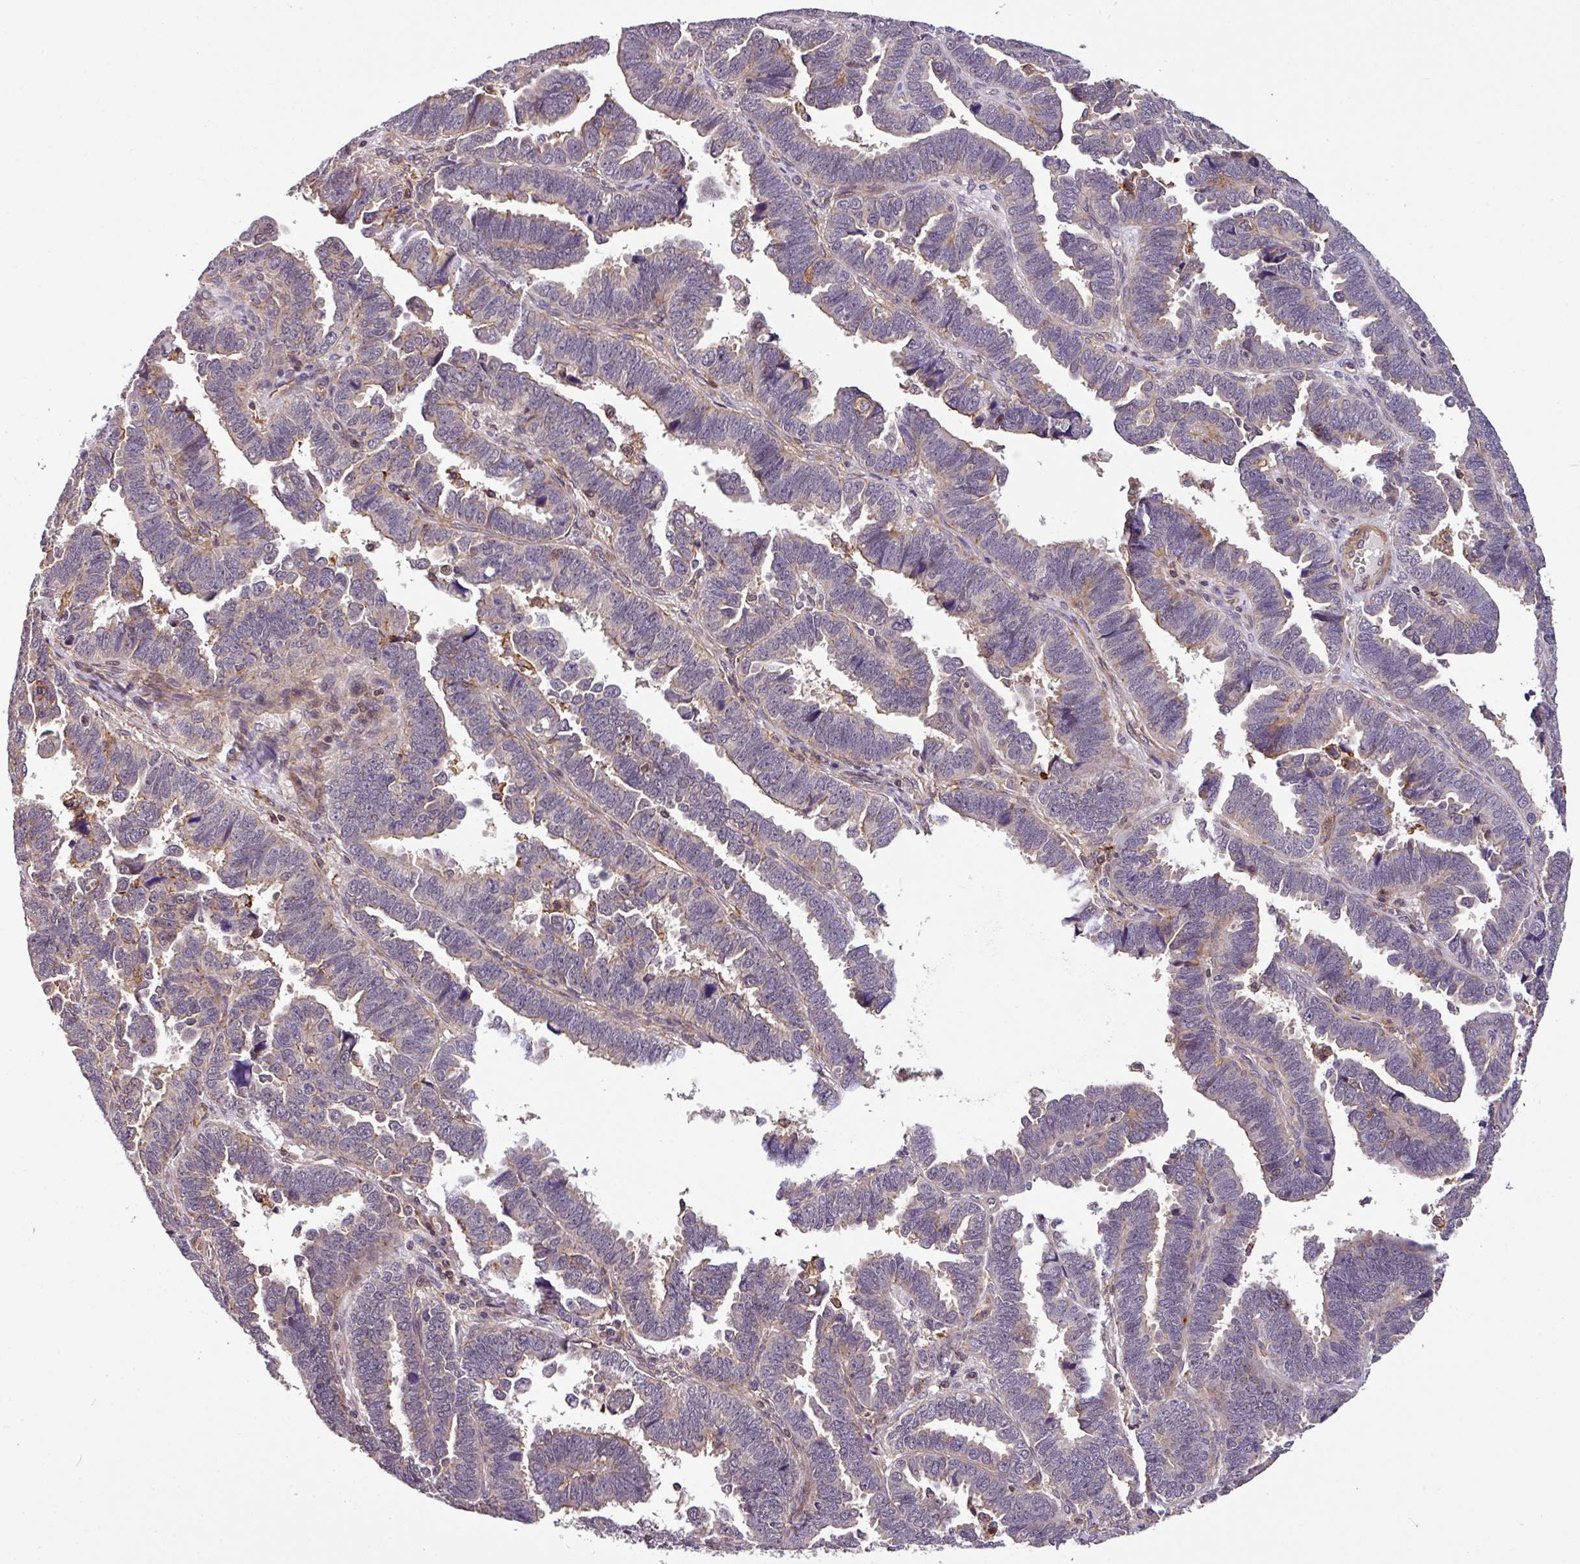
{"staining": {"intensity": "weak", "quantity": "25%-75%", "location": "cytoplasmic/membranous"}, "tissue": "endometrial cancer", "cell_type": "Tumor cells", "image_type": "cancer", "snomed": [{"axis": "morphology", "description": "Adenocarcinoma, NOS"}, {"axis": "topography", "description": "Endometrium"}], "caption": "DAB (3,3'-diaminobenzidine) immunohistochemical staining of endometrial adenocarcinoma reveals weak cytoplasmic/membranous protein expression in about 25%-75% of tumor cells. The protein is stained brown, and the nuclei are stained in blue (DAB IHC with brightfield microscopy, high magnification).", "gene": "CASS4", "patient": {"sex": "female", "age": 75}}